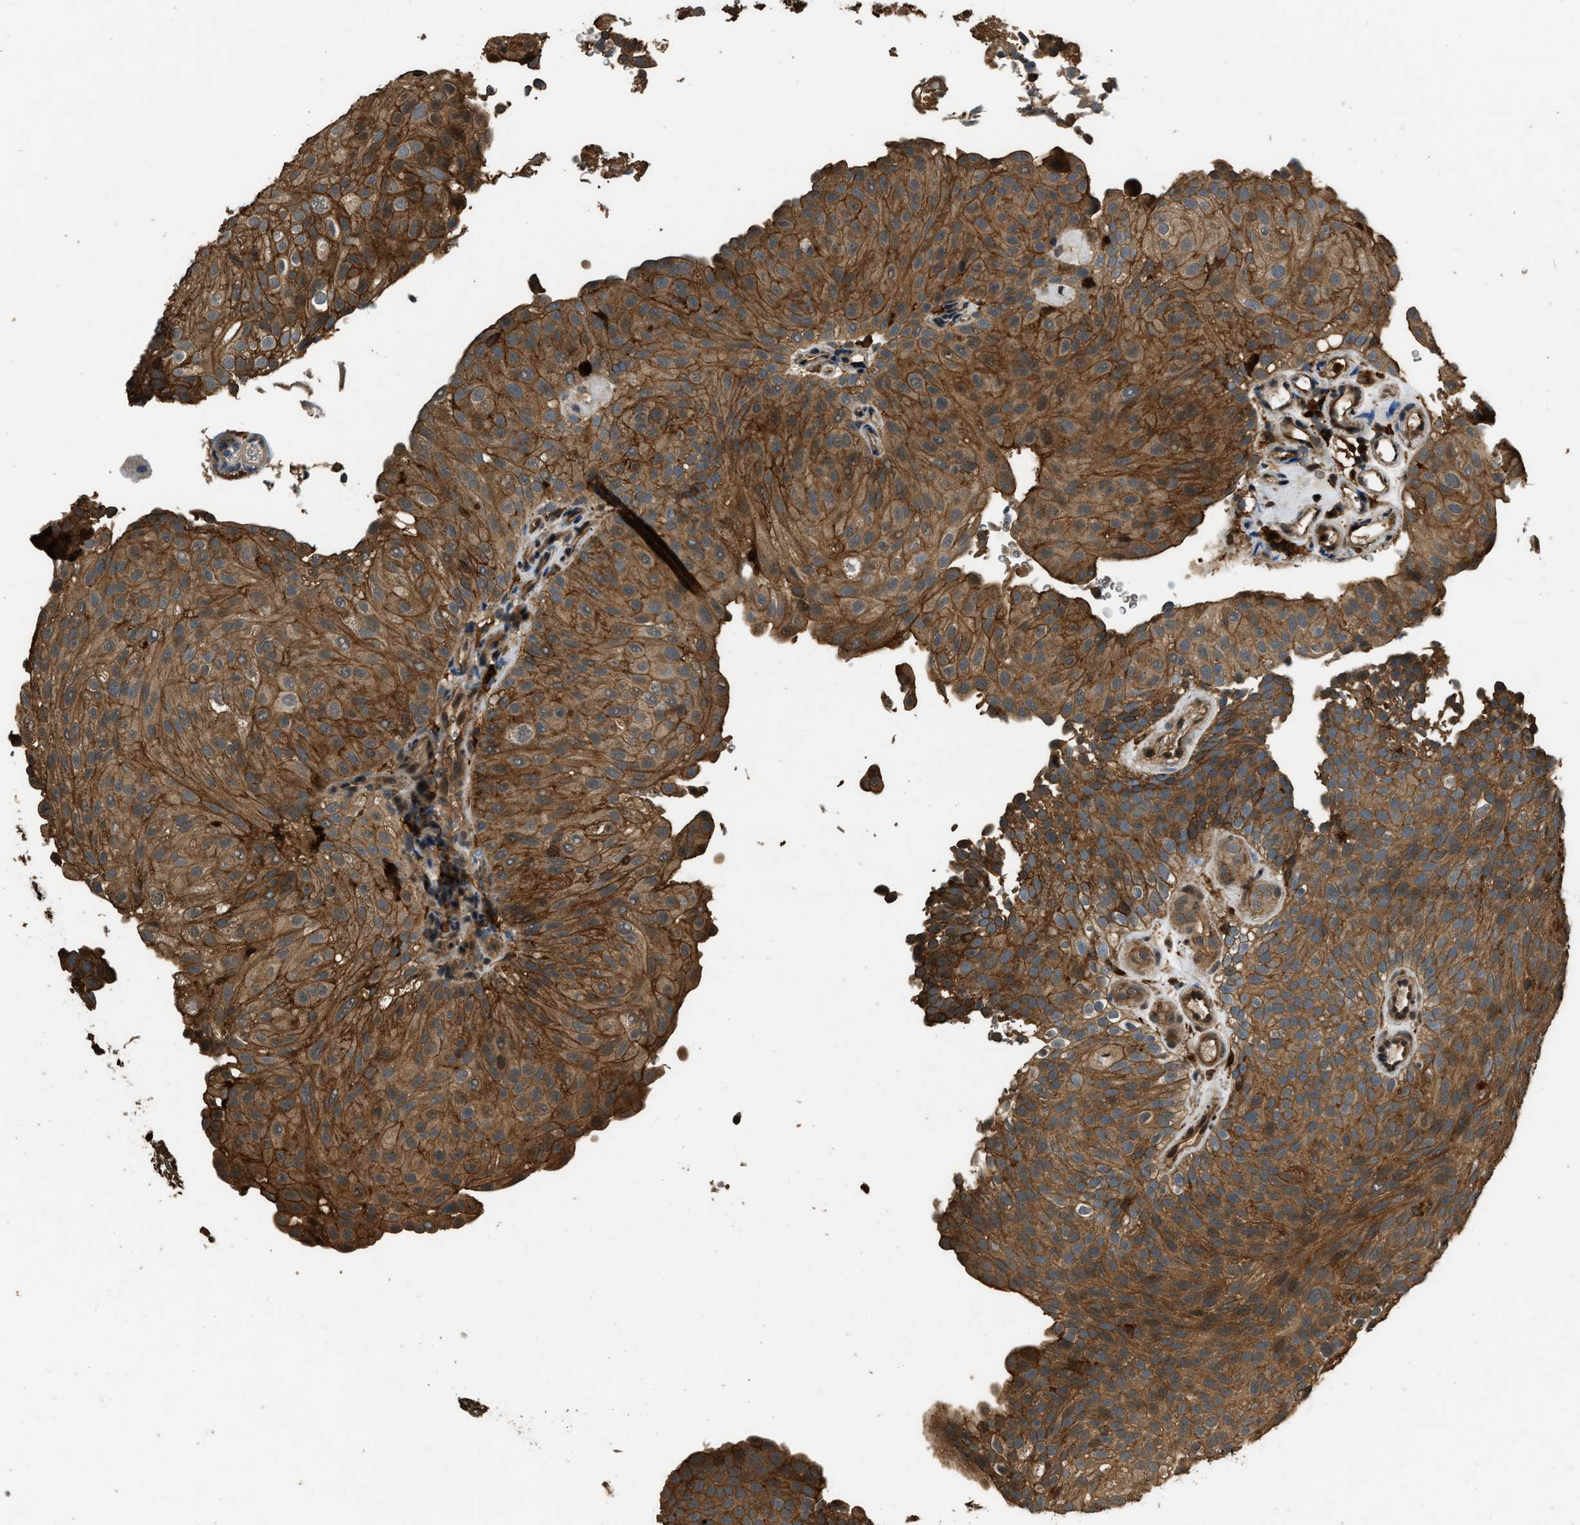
{"staining": {"intensity": "strong", "quantity": ">75%", "location": "cytoplasmic/membranous"}, "tissue": "urothelial cancer", "cell_type": "Tumor cells", "image_type": "cancer", "snomed": [{"axis": "morphology", "description": "Urothelial carcinoma, Low grade"}, {"axis": "topography", "description": "Urinary bladder"}], "caption": "Brown immunohistochemical staining in human low-grade urothelial carcinoma reveals strong cytoplasmic/membranous expression in approximately >75% of tumor cells.", "gene": "RAP2A", "patient": {"sex": "male", "age": 78}}